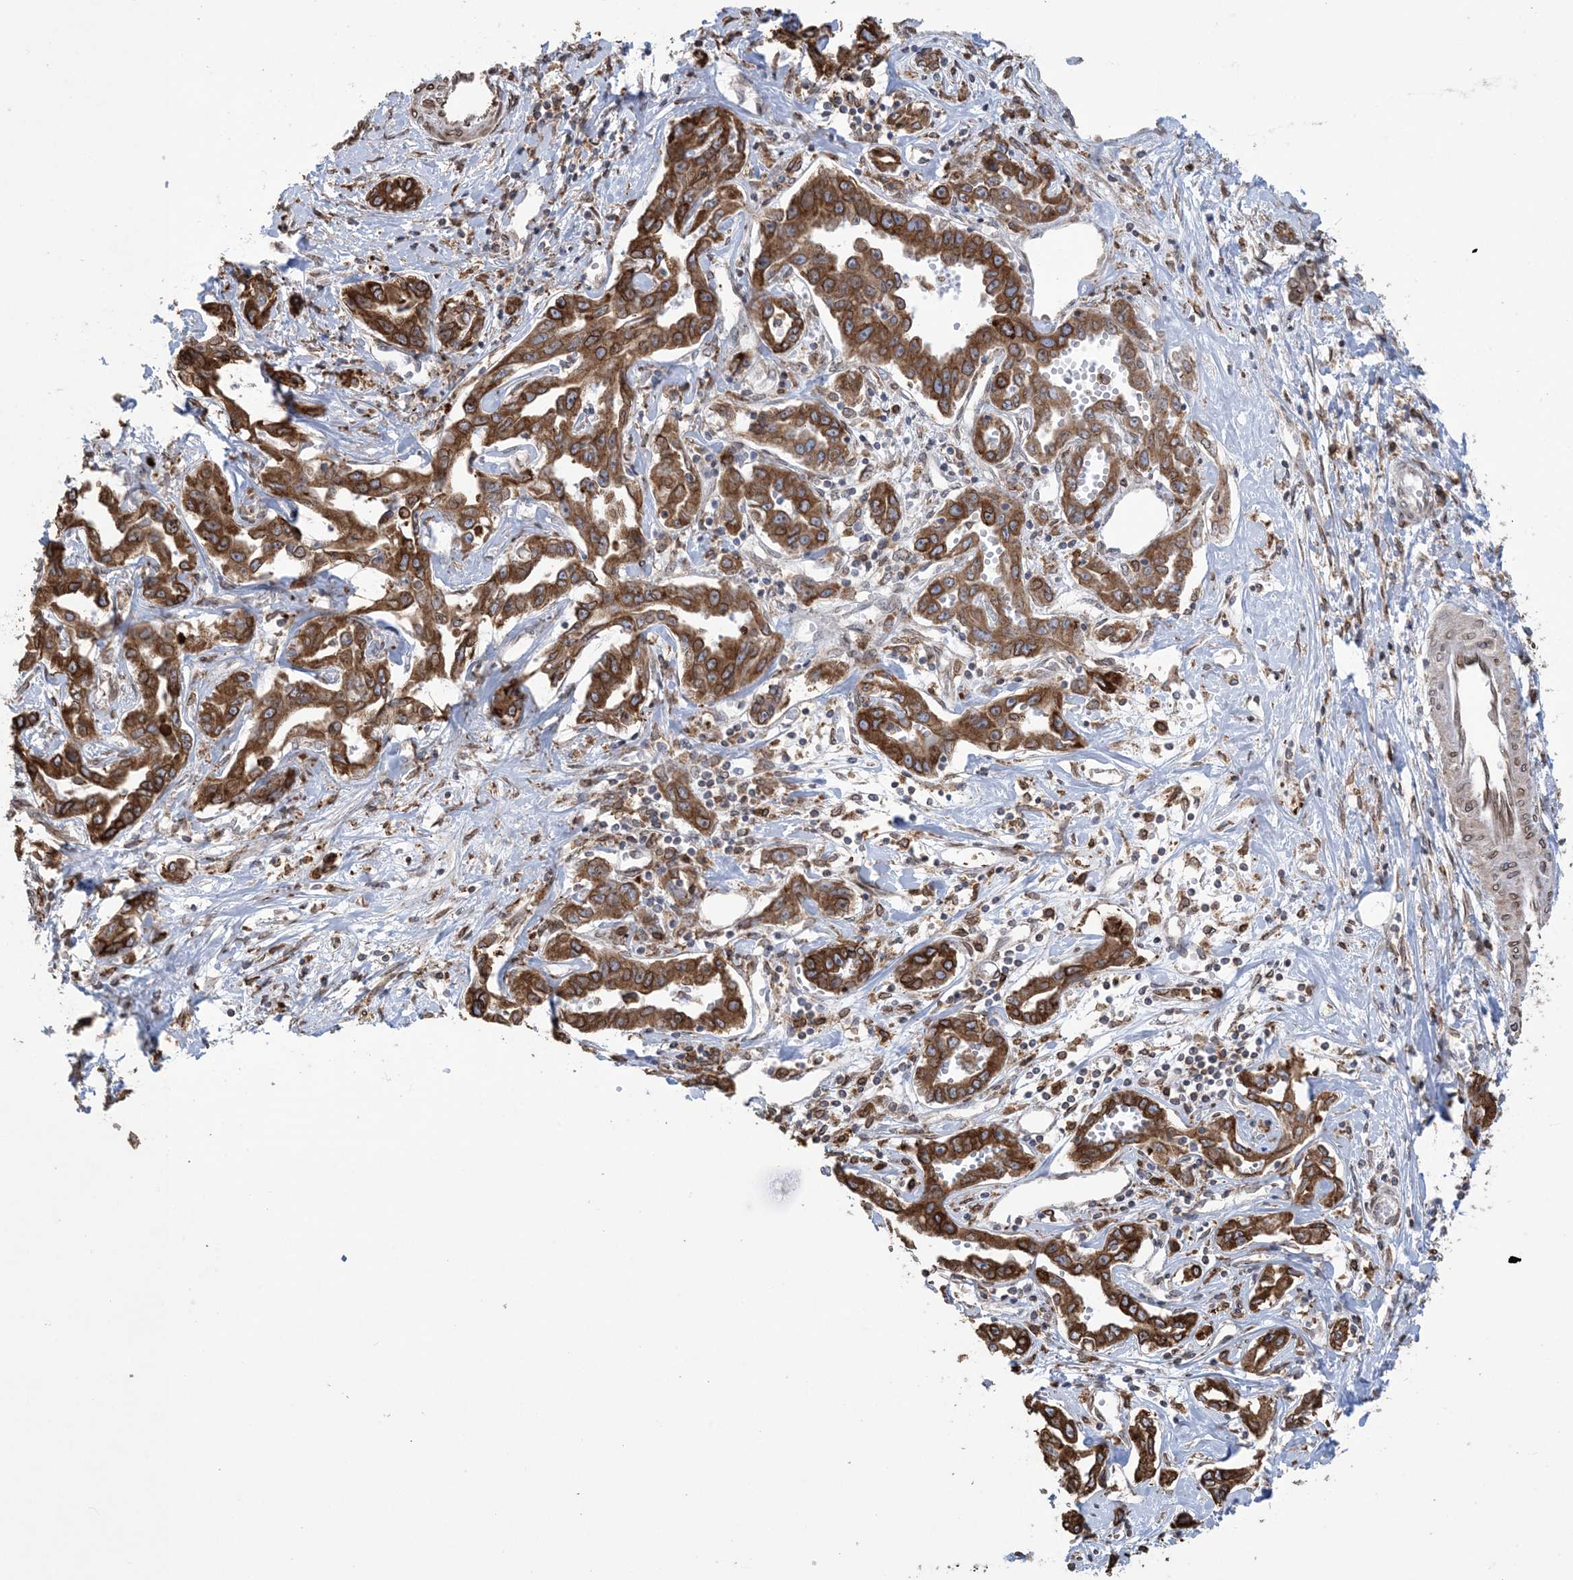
{"staining": {"intensity": "strong", "quantity": ">75%", "location": "cytoplasmic/membranous"}, "tissue": "liver cancer", "cell_type": "Tumor cells", "image_type": "cancer", "snomed": [{"axis": "morphology", "description": "Cholangiocarcinoma"}, {"axis": "topography", "description": "Liver"}], "caption": "Approximately >75% of tumor cells in cholangiocarcinoma (liver) display strong cytoplasmic/membranous protein staining as visualized by brown immunohistochemical staining.", "gene": "SHANK1", "patient": {"sex": "male", "age": 59}}